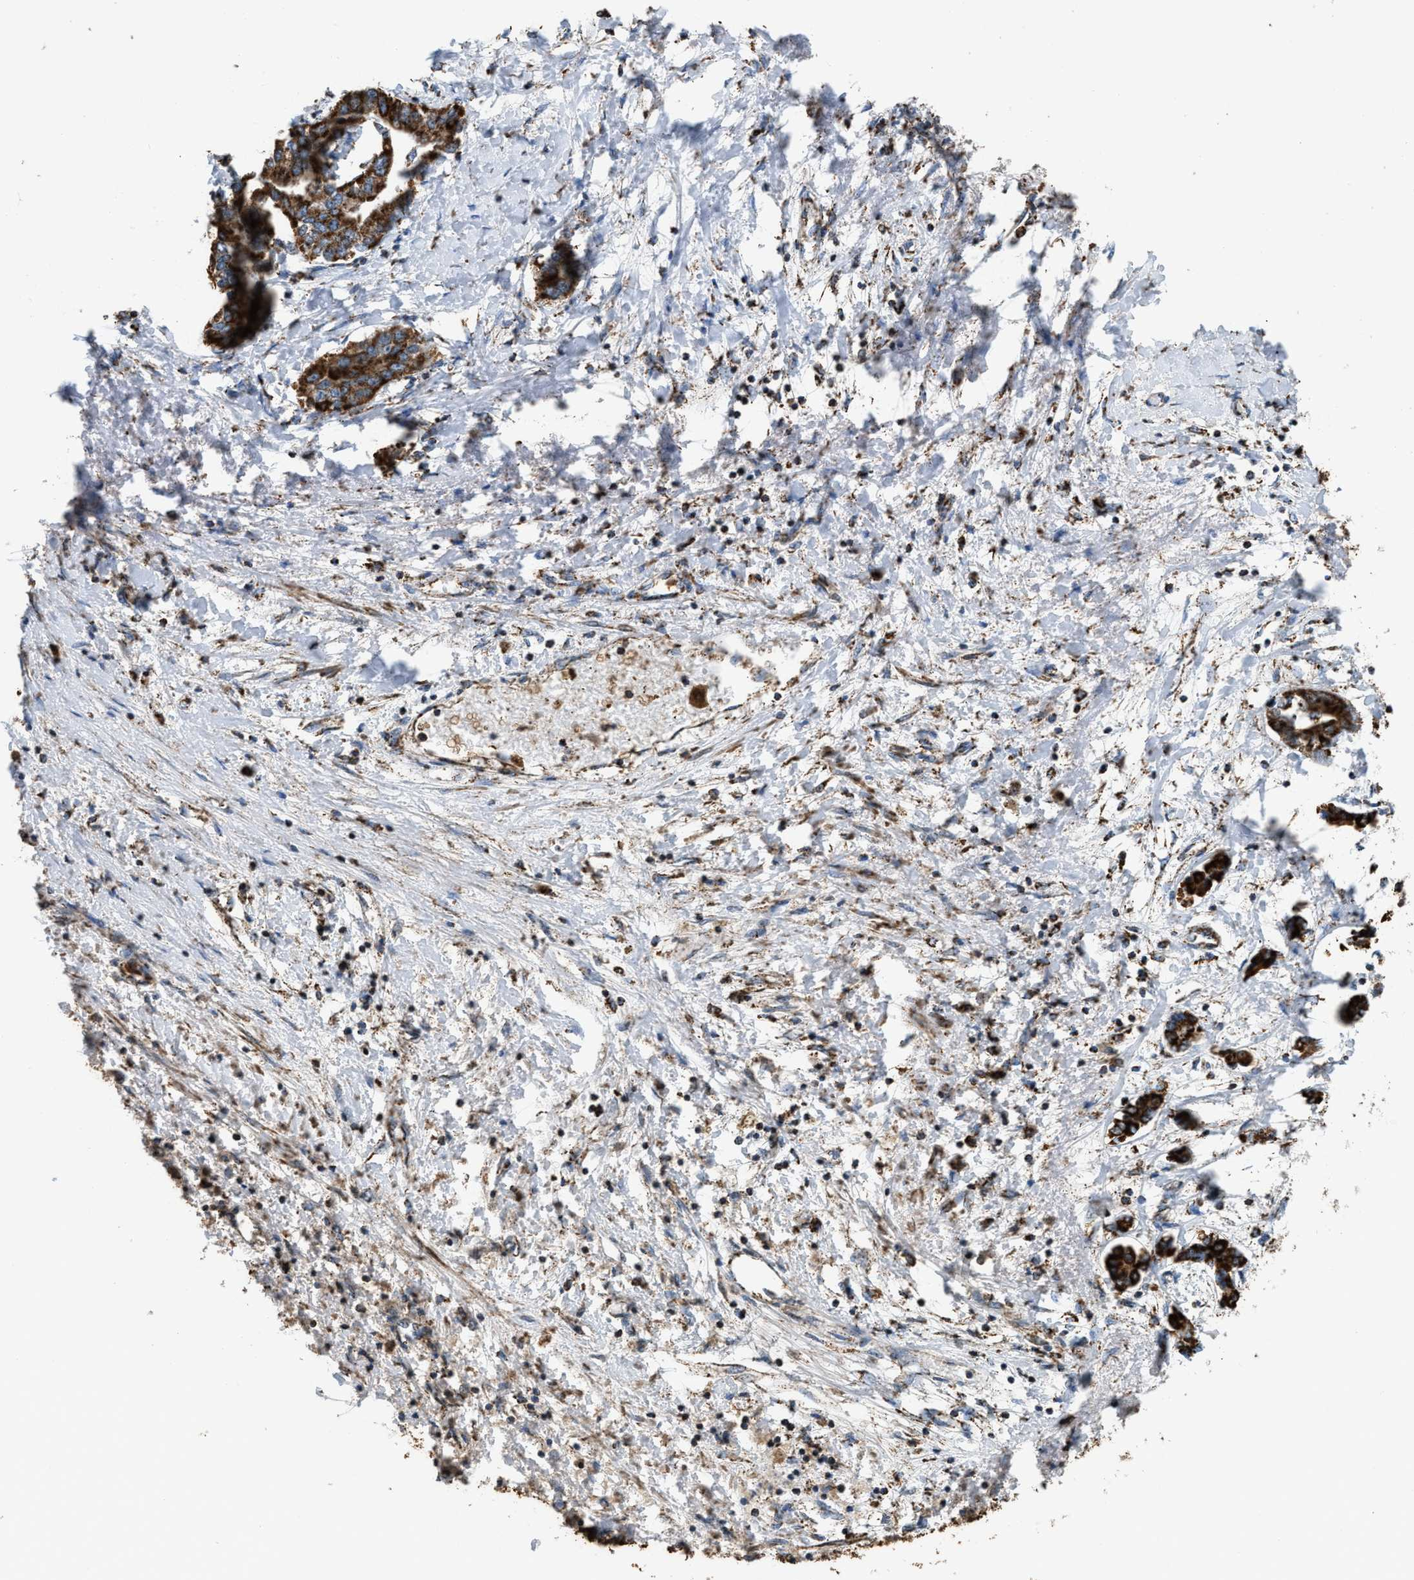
{"staining": {"intensity": "strong", "quantity": ">75%", "location": "cytoplasmic/membranous"}, "tissue": "liver cancer", "cell_type": "Tumor cells", "image_type": "cancer", "snomed": [{"axis": "morphology", "description": "Cholangiocarcinoma"}, {"axis": "topography", "description": "Liver"}], "caption": "Liver cholangiocarcinoma was stained to show a protein in brown. There is high levels of strong cytoplasmic/membranous expression in about >75% of tumor cells.", "gene": "ETFB", "patient": {"sex": "male", "age": 59}}